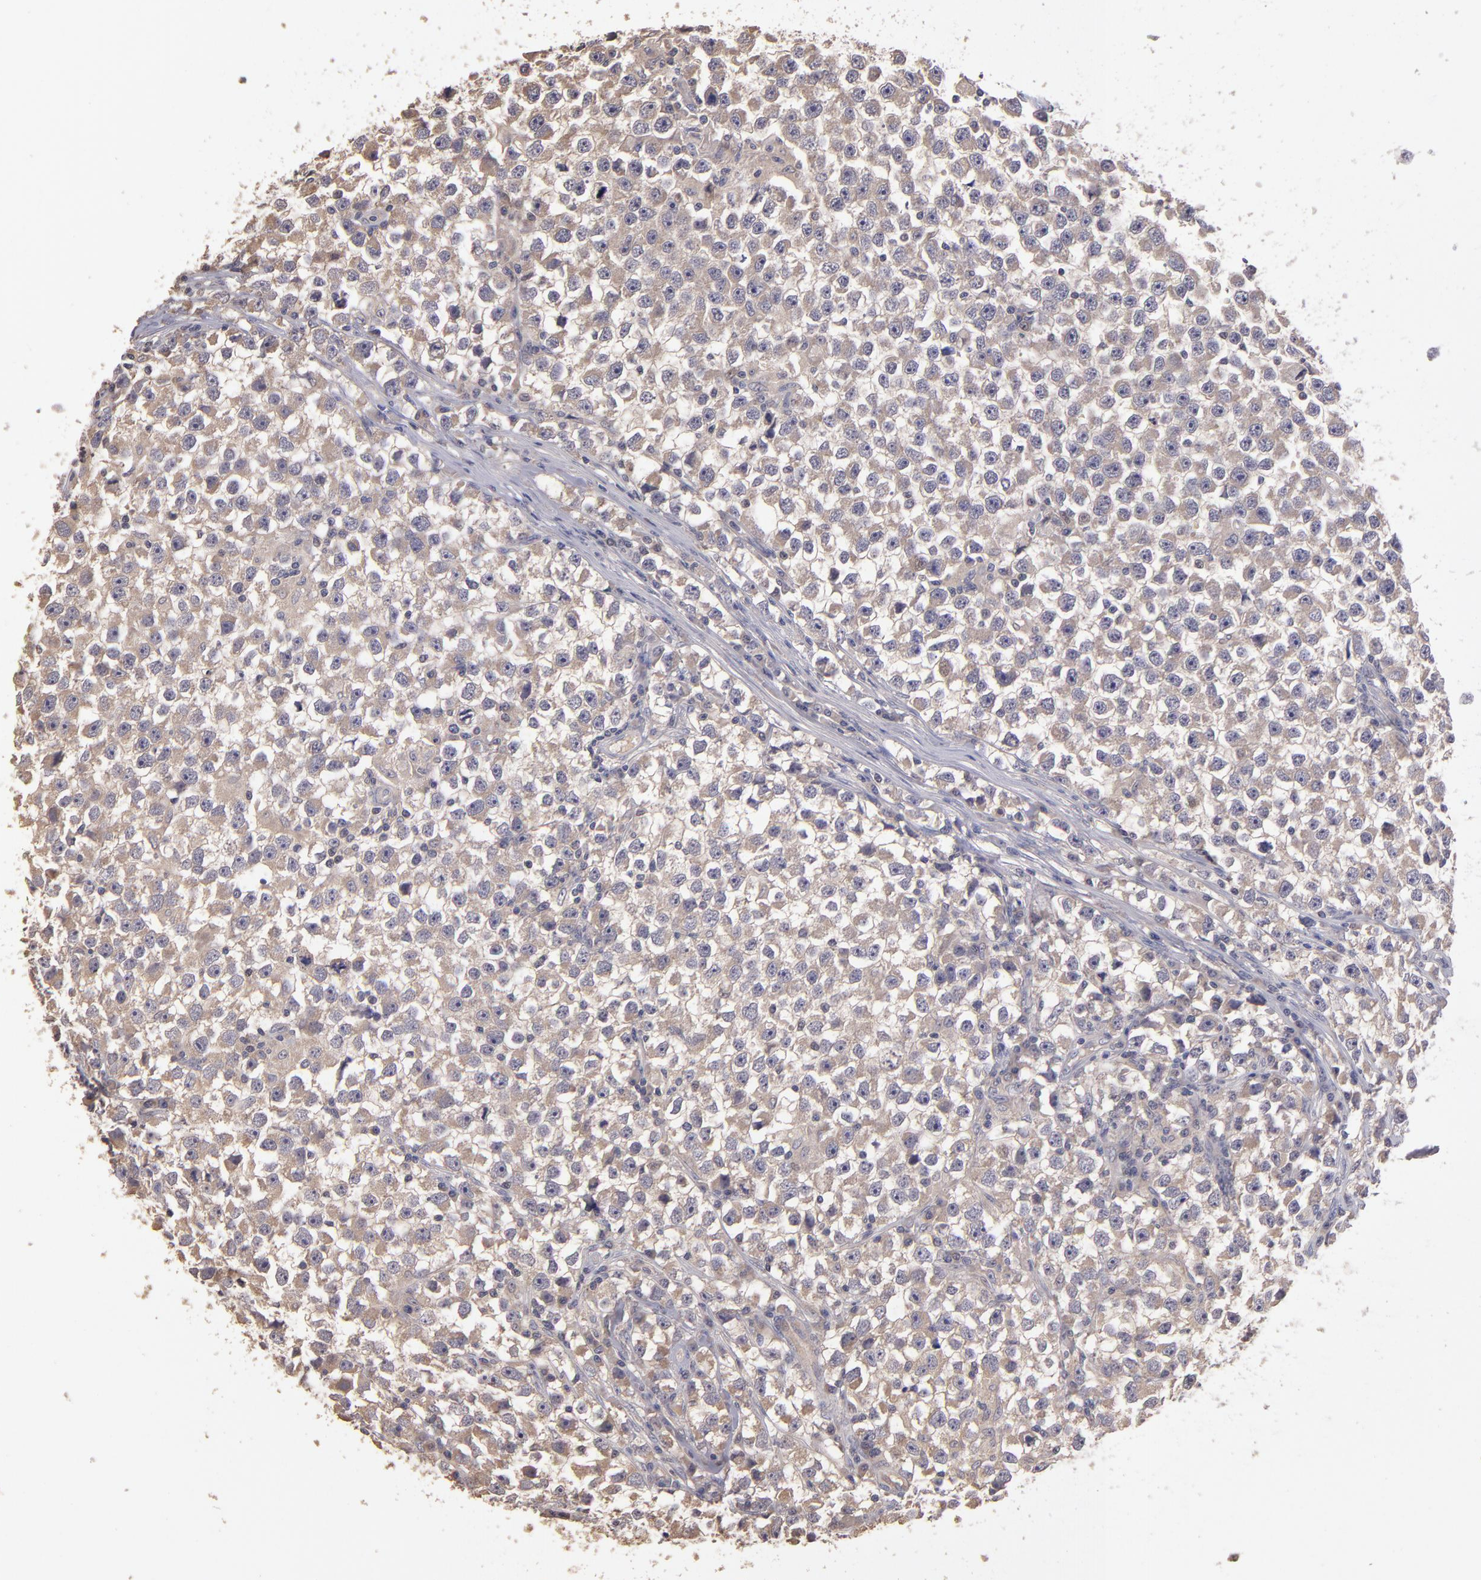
{"staining": {"intensity": "negative", "quantity": "none", "location": "none"}, "tissue": "testis cancer", "cell_type": "Tumor cells", "image_type": "cancer", "snomed": [{"axis": "morphology", "description": "Seminoma, NOS"}, {"axis": "topography", "description": "Testis"}], "caption": "This is an immunohistochemistry histopathology image of testis cancer (seminoma). There is no positivity in tumor cells.", "gene": "GNAZ", "patient": {"sex": "male", "age": 33}}